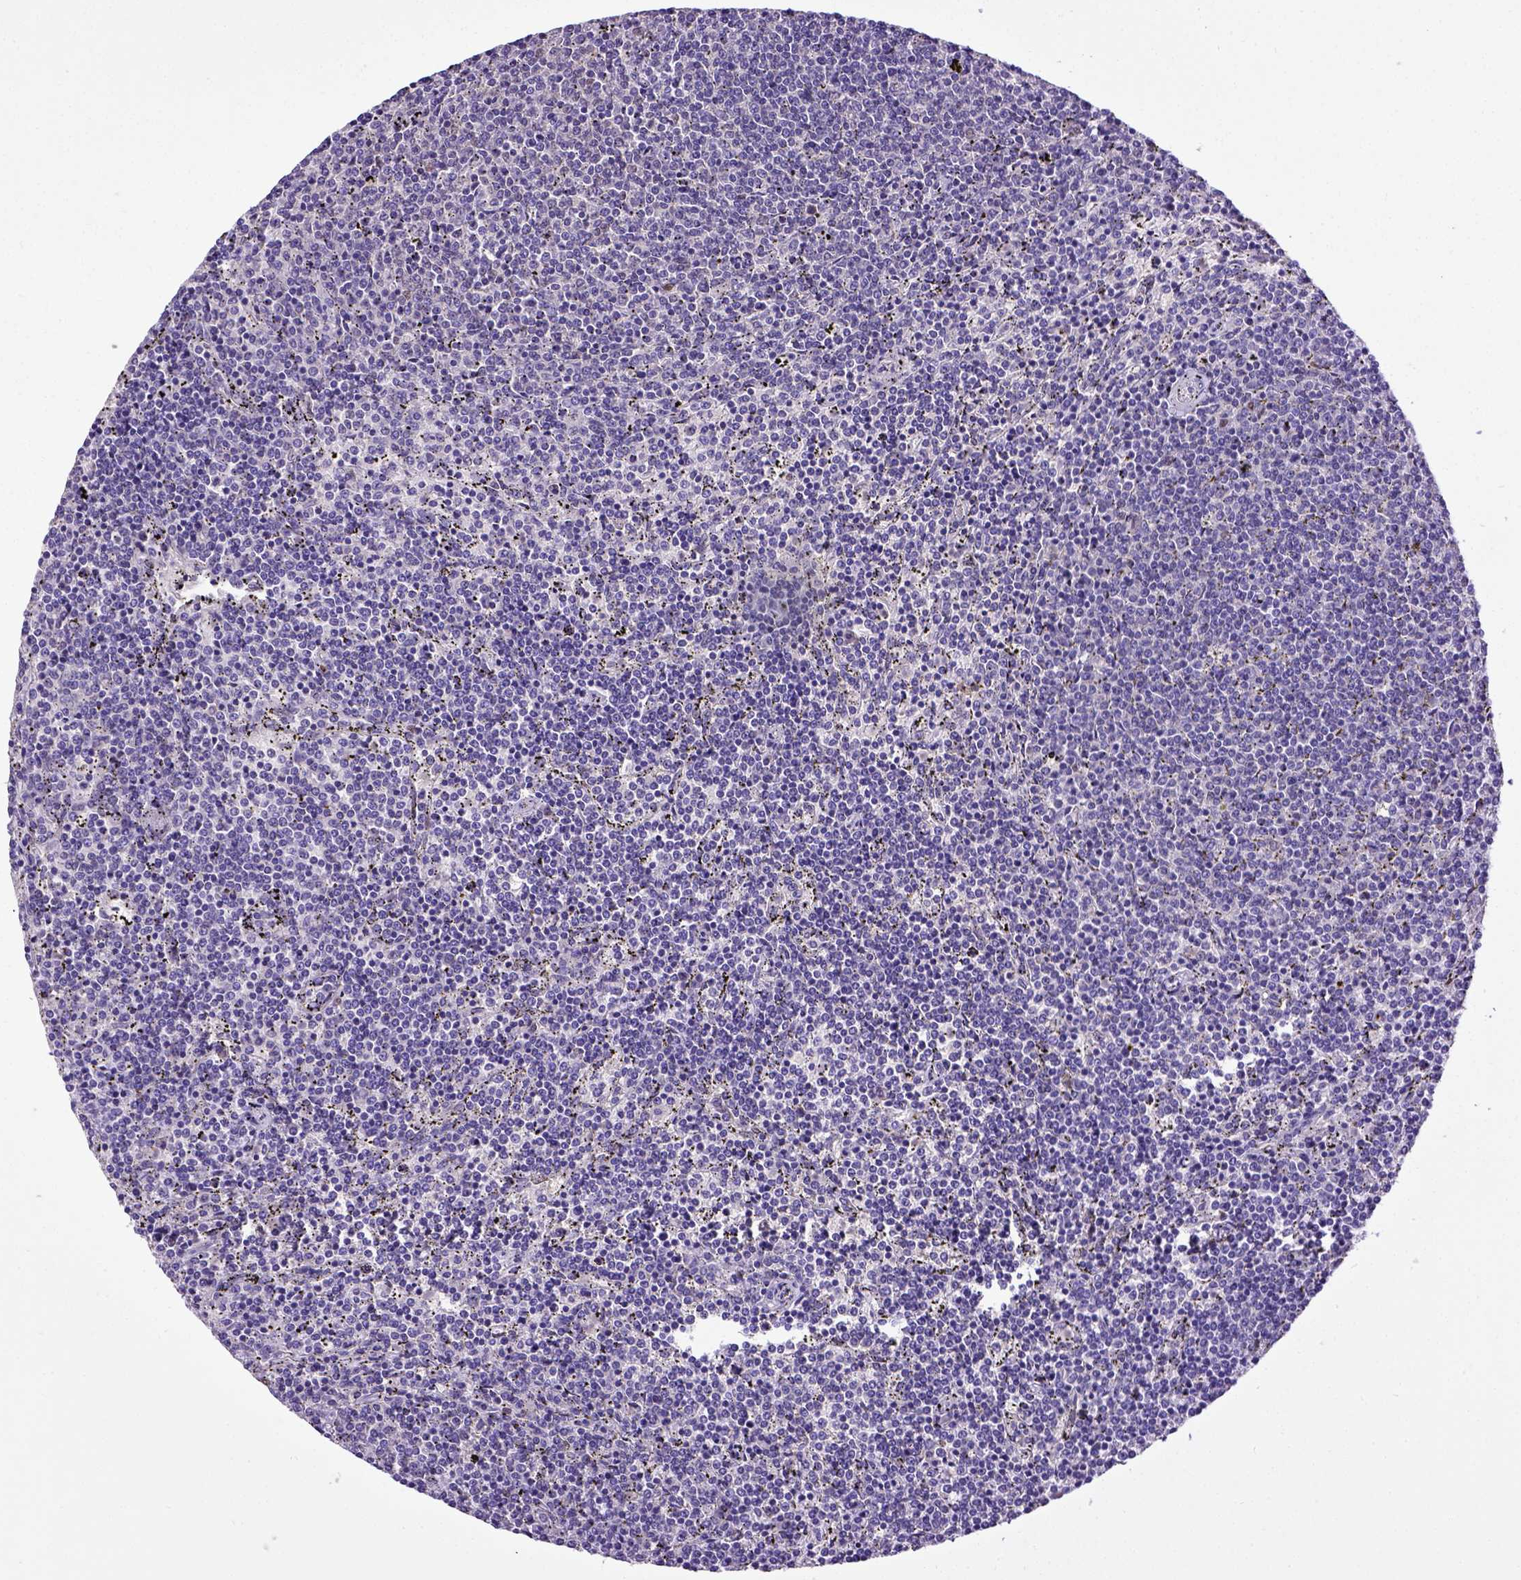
{"staining": {"intensity": "negative", "quantity": "none", "location": "none"}, "tissue": "lymphoma", "cell_type": "Tumor cells", "image_type": "cancer", "snomed": [{"axis": "morphology", "description": "Malignant lymphoma, non-Hodgkin's type, Low grade"}, {"axis": "topography", "description": "Spleen"}], "caption": "IHC photomicrograph of neoplastic tissue: human lymphoma stained with DAB (3,3'-diaminobenzidine) displays no significant protein expression in tumor cells. The staining was performed using DAB to visualize the protein expression in brown, while the nuclei were stained in blue with hematoxylin (Magnification: 20x).", "gene": "CDKN1A", "patient": {"sex": "female", "age": 50}}